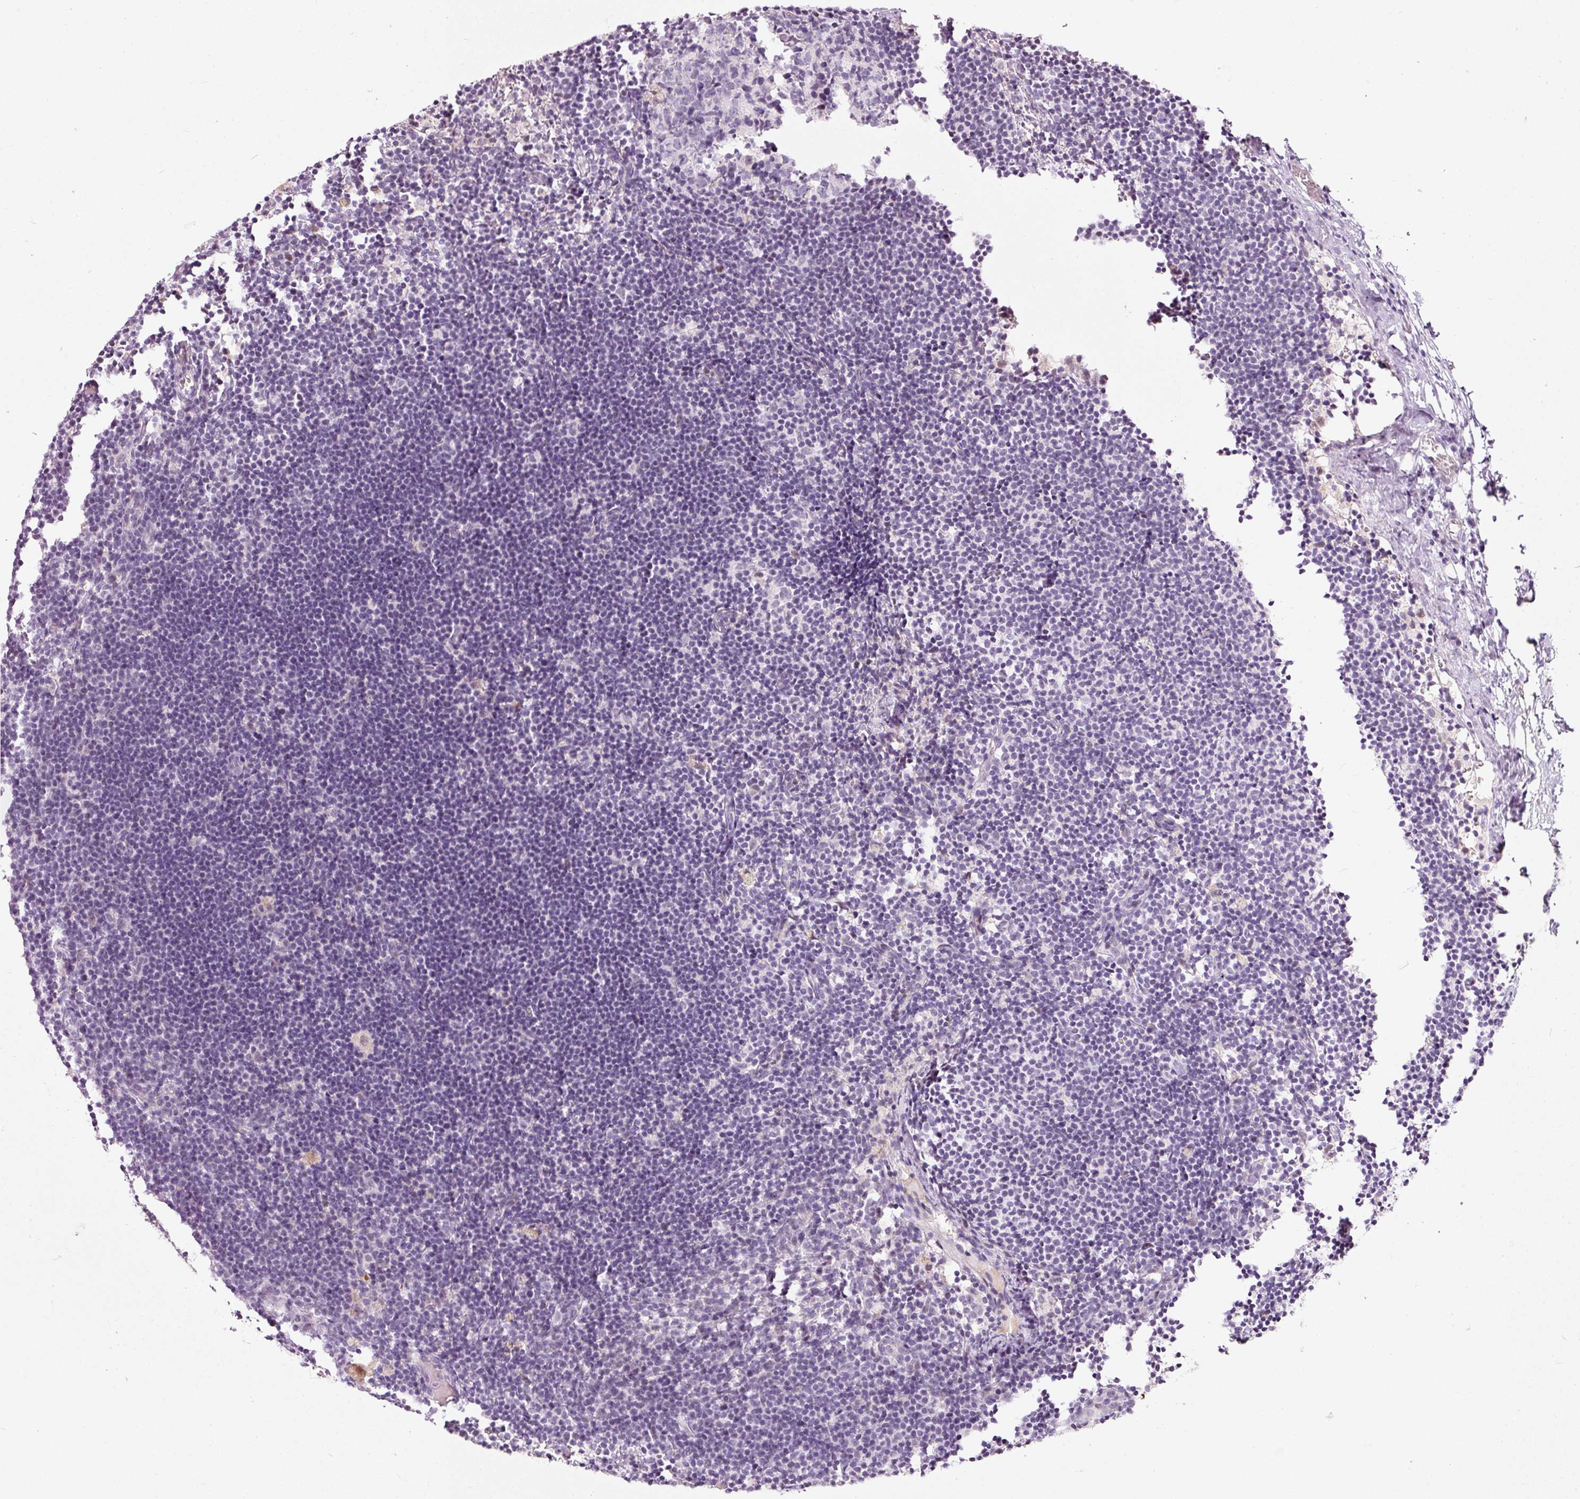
{"staining": {"intensity": "negative", "quantity": "none", "location": "none"}, "tissue": "lymph node", "cell_type": "Germinal center cells", "image_type": "normal", "snomed": [{"axis": "morphology", "description": "Normal tissue, NOS"}, {"axis": "topography", "description": "Lymph node"}], "caption": "High magnification brightfield microscopy of unremarkable lymph node stained with DAB (brown) and counterstained with hematoxylin (blue): germinal center cells show no significant staining.", "gene": "RNF39", "patient": {"sex": "male", "age": 49}}